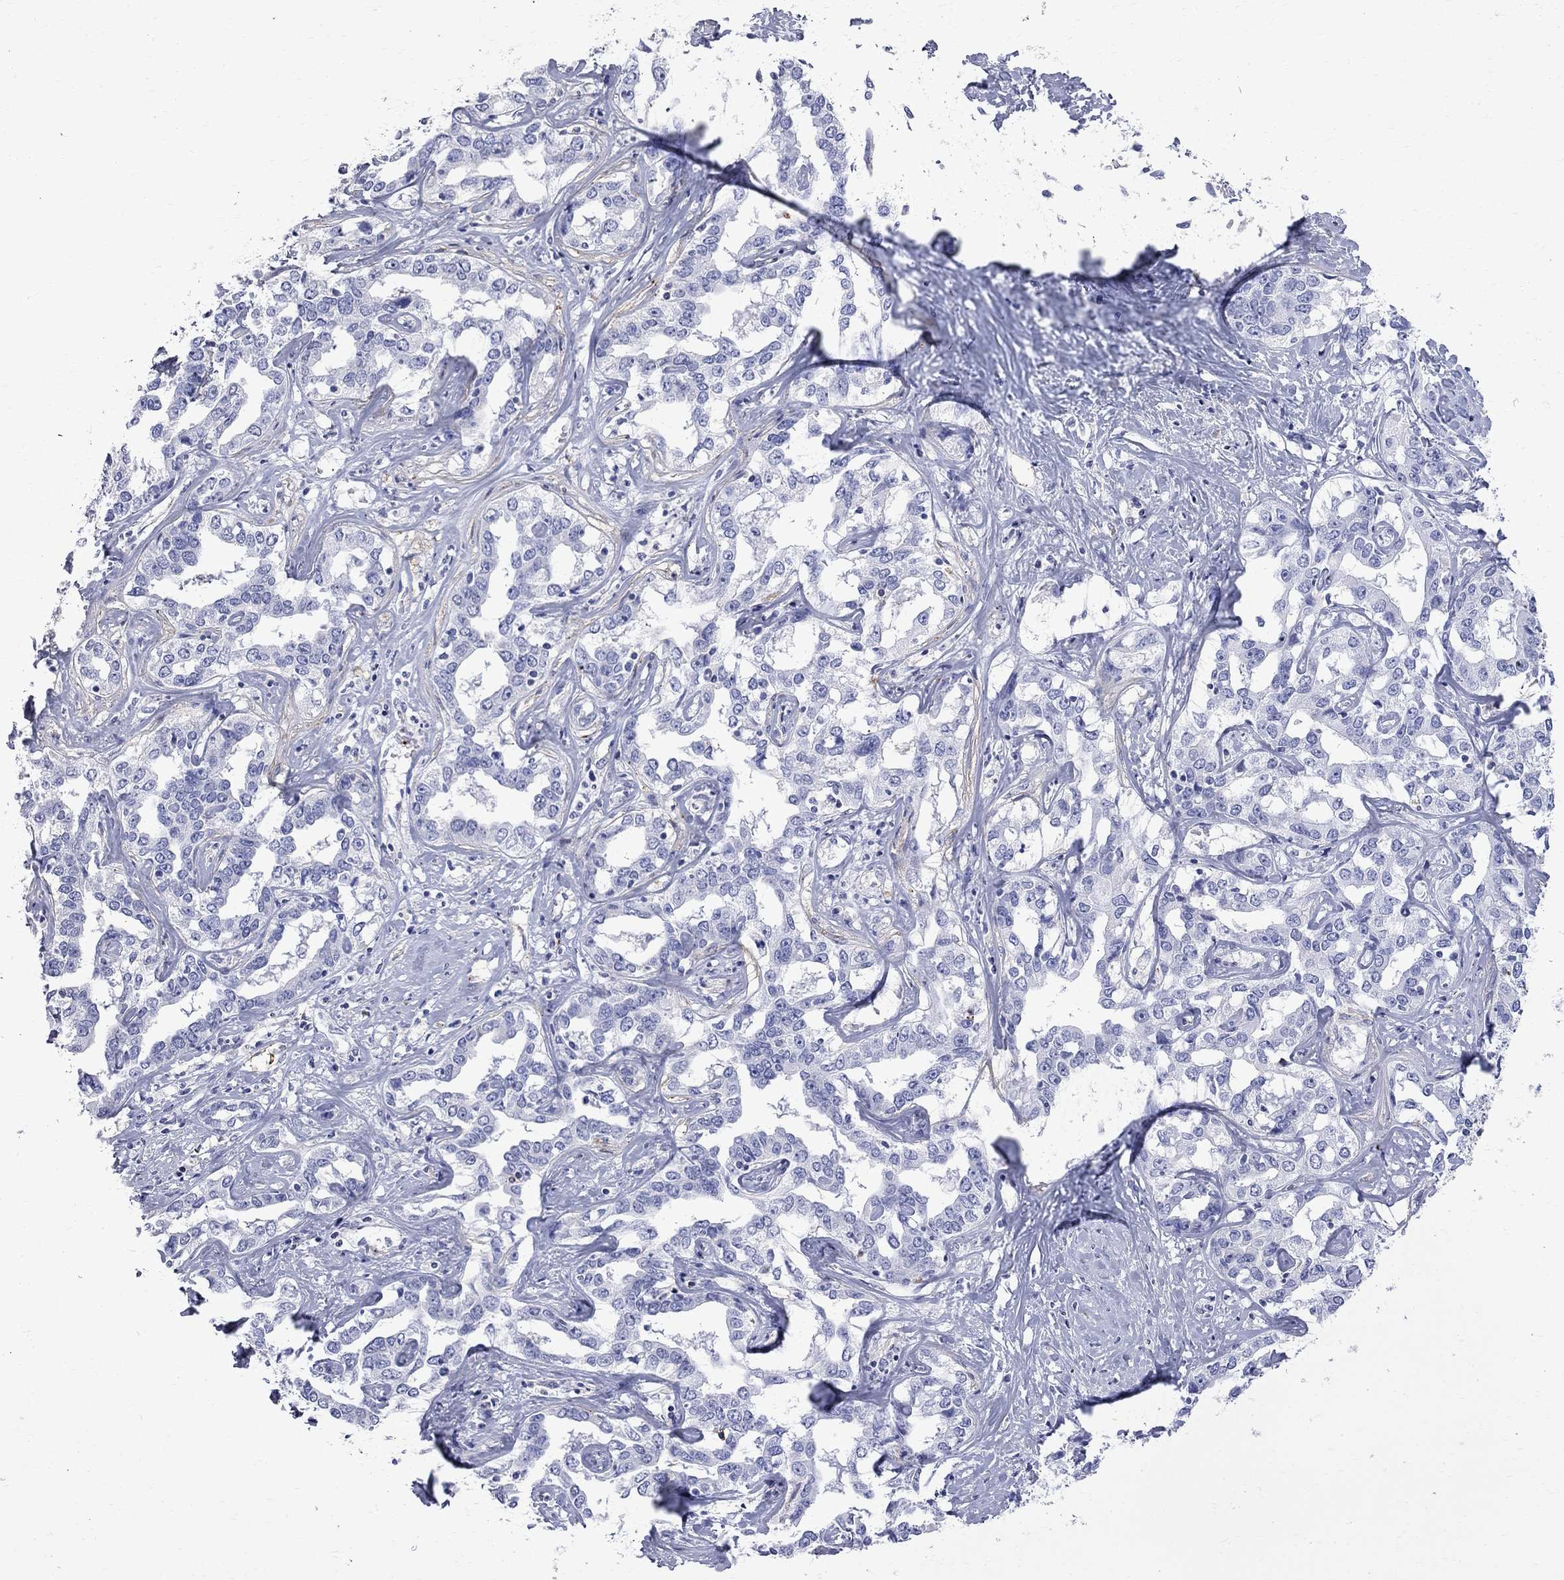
{"staining": {"intensity": "negative", "quantity": "none", "location": "none"}, "tissue": "liver cancer", "cell_type": "Tumor cells", "image_type": "cancer", "snomed": [{"axis": "morphology", "description": "Cholangiocarcinoma"}, {"axis": "topography", "description": "Liver"}], "caption": "There is no significant positivity in tumor cells of liver cancer. The staining is performed using DAB (3,3'-diaminobenzidine) brown chromogen with nuclei counter-stained in using hematoxylin.", "gene": "S100A3", "patient": {"sex": "male", "age": 59}}